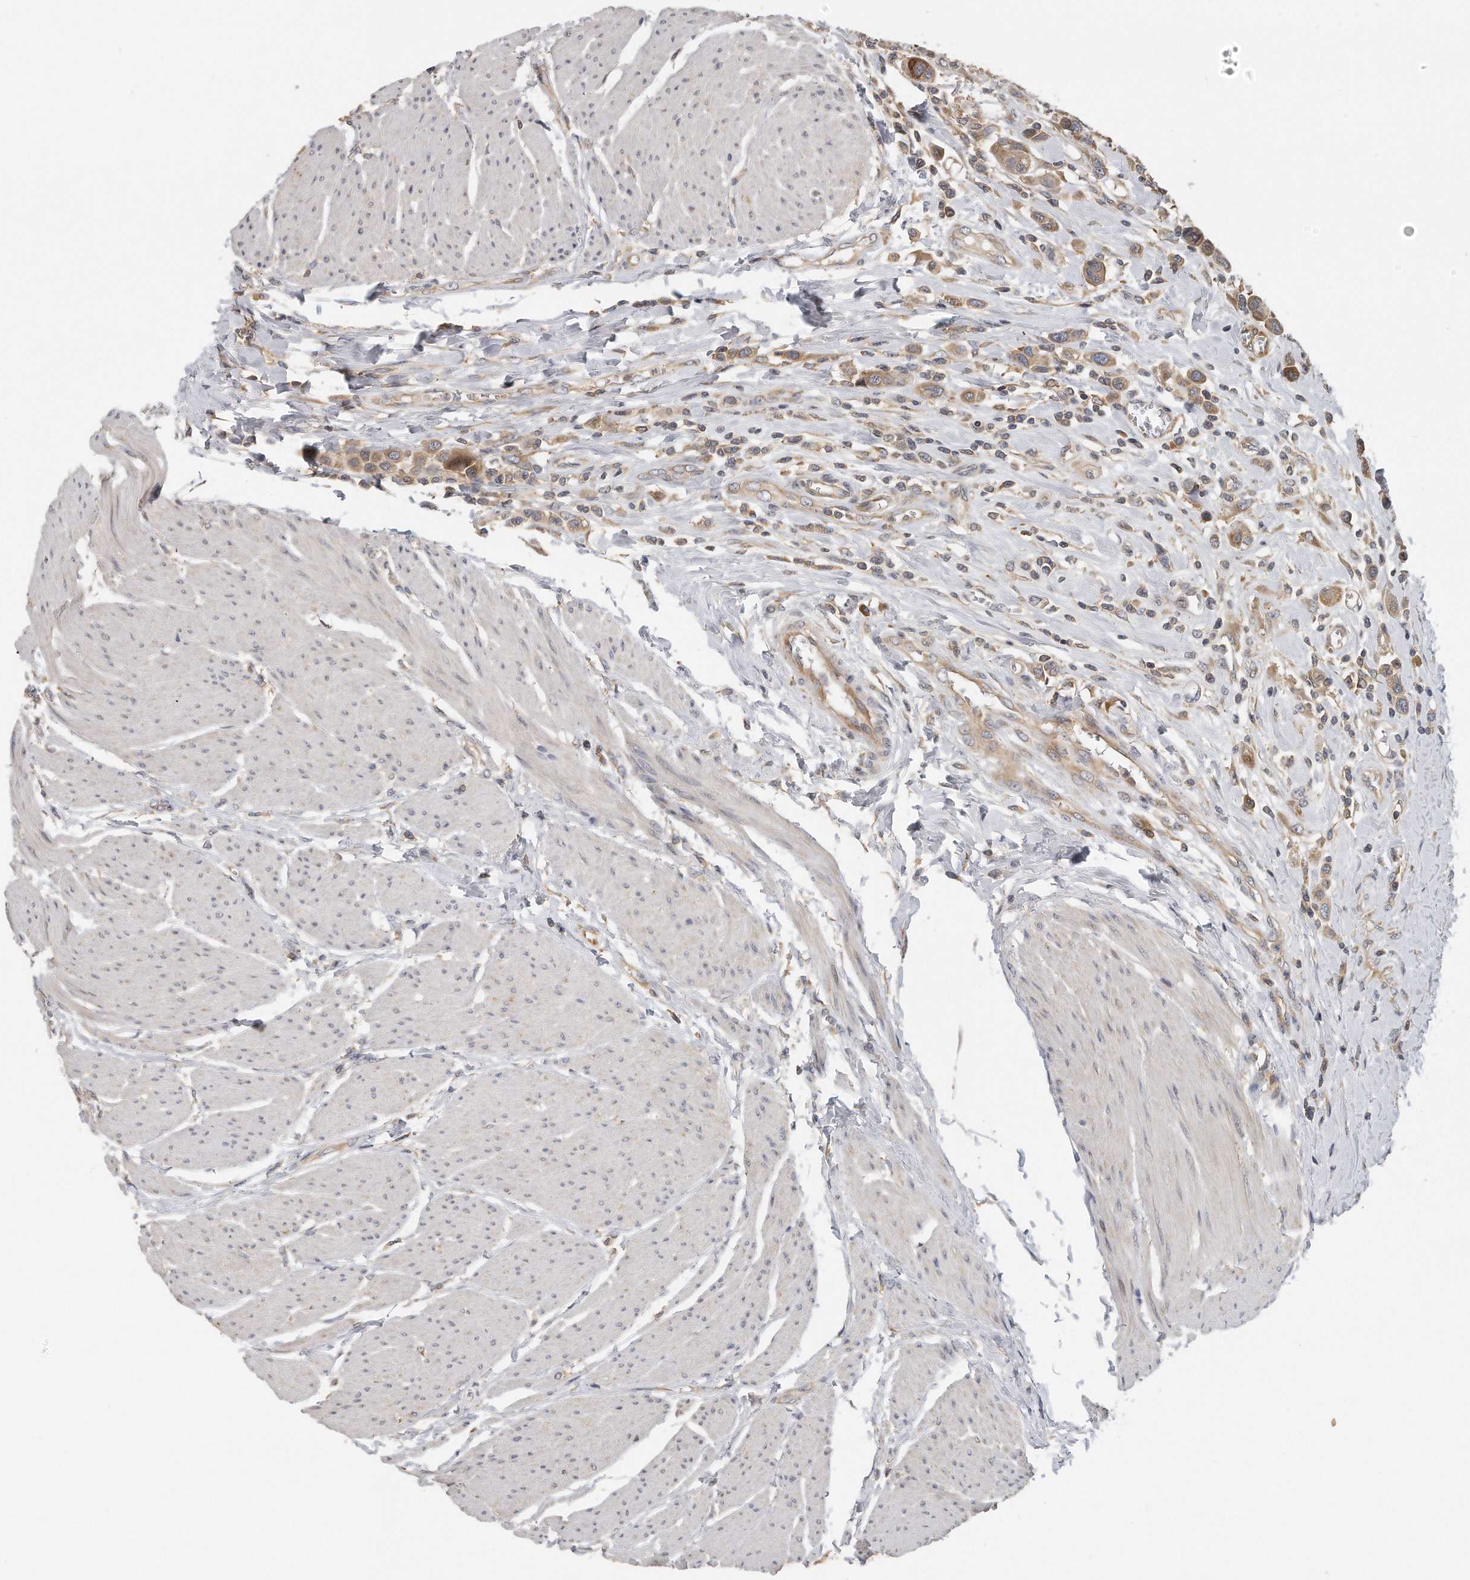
{"staining": {"intensity": "moderate", "quantity": ">75%", "location": "cytoplasmic/membranous"}, "tissue": "urothelial cancer", "cell_type": "Tumor cells", "image_type": "cancer", "snomed": [{"axis": "morphology", "description": "Urothelial carcinoma, High grade"}, {"axis": "topography", "description": "Urinary bladder"}], "caption": "Protein expression analysis of urothelial carcinoma (high-grade) demonstrates moderate cytoplasmic/membranous positivity in about >75% of tumor cells. (brown staining indicates protein expression, while blue staining denotes nuclei).", "gene": "EIF3I", "patient": {"sex": "male", "age": 50}}